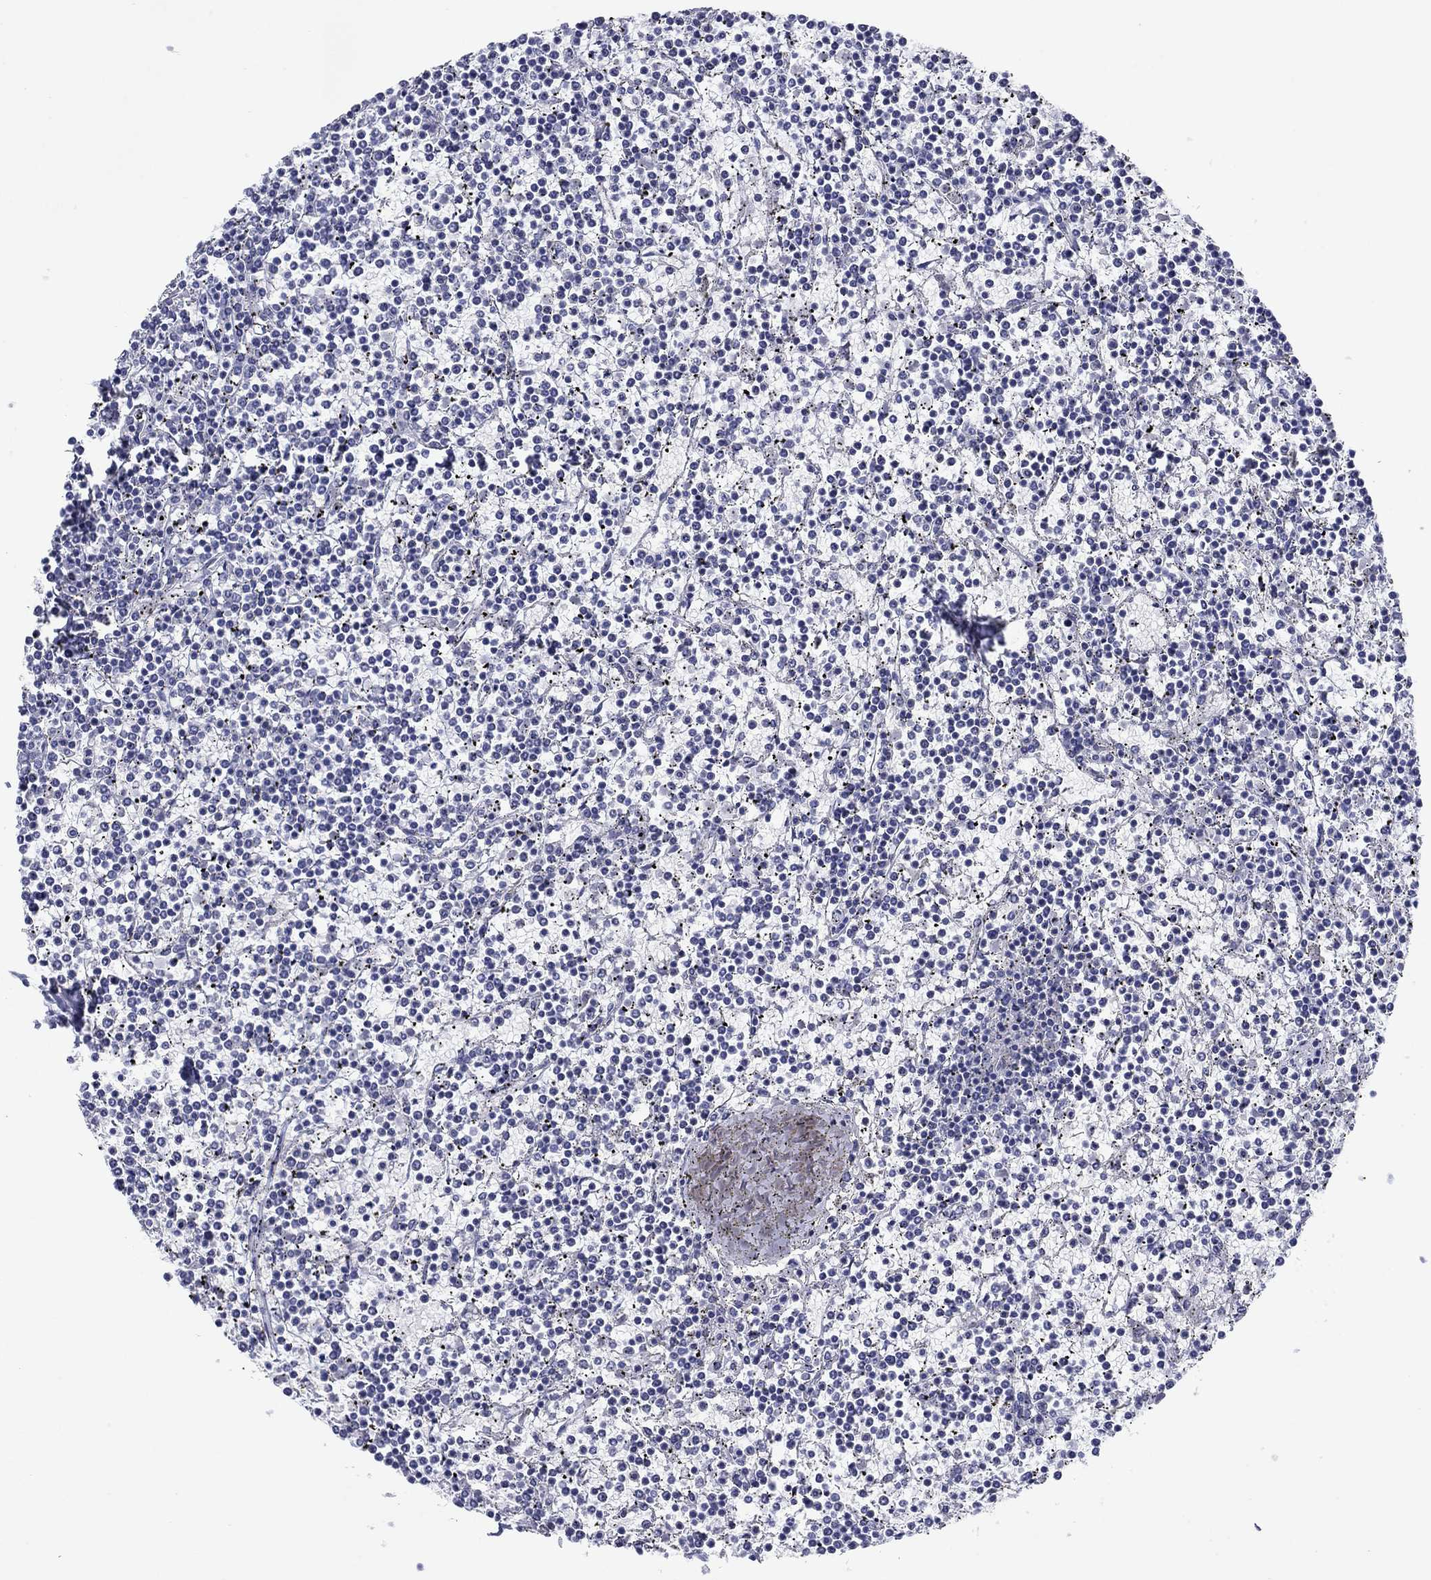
{"staining": {"intensity": "negative", "quantity": "none", "location": "none"}, "tissue": "lymphoma", "cell_type": "Tumor cells", "image_type": "cancer", "snomed": [{"axis": "morphology", "description": "Malignant lymphoma, non-Hodgkin's type, Low grade"}, {"axis": "topography", "description": "Spleen"}], "caption": "A histopathology image of human lymphoma is negative for staining in tumor cells.", "gene": "ATP4A", "patient": {"sex": "female", "age": 19}}